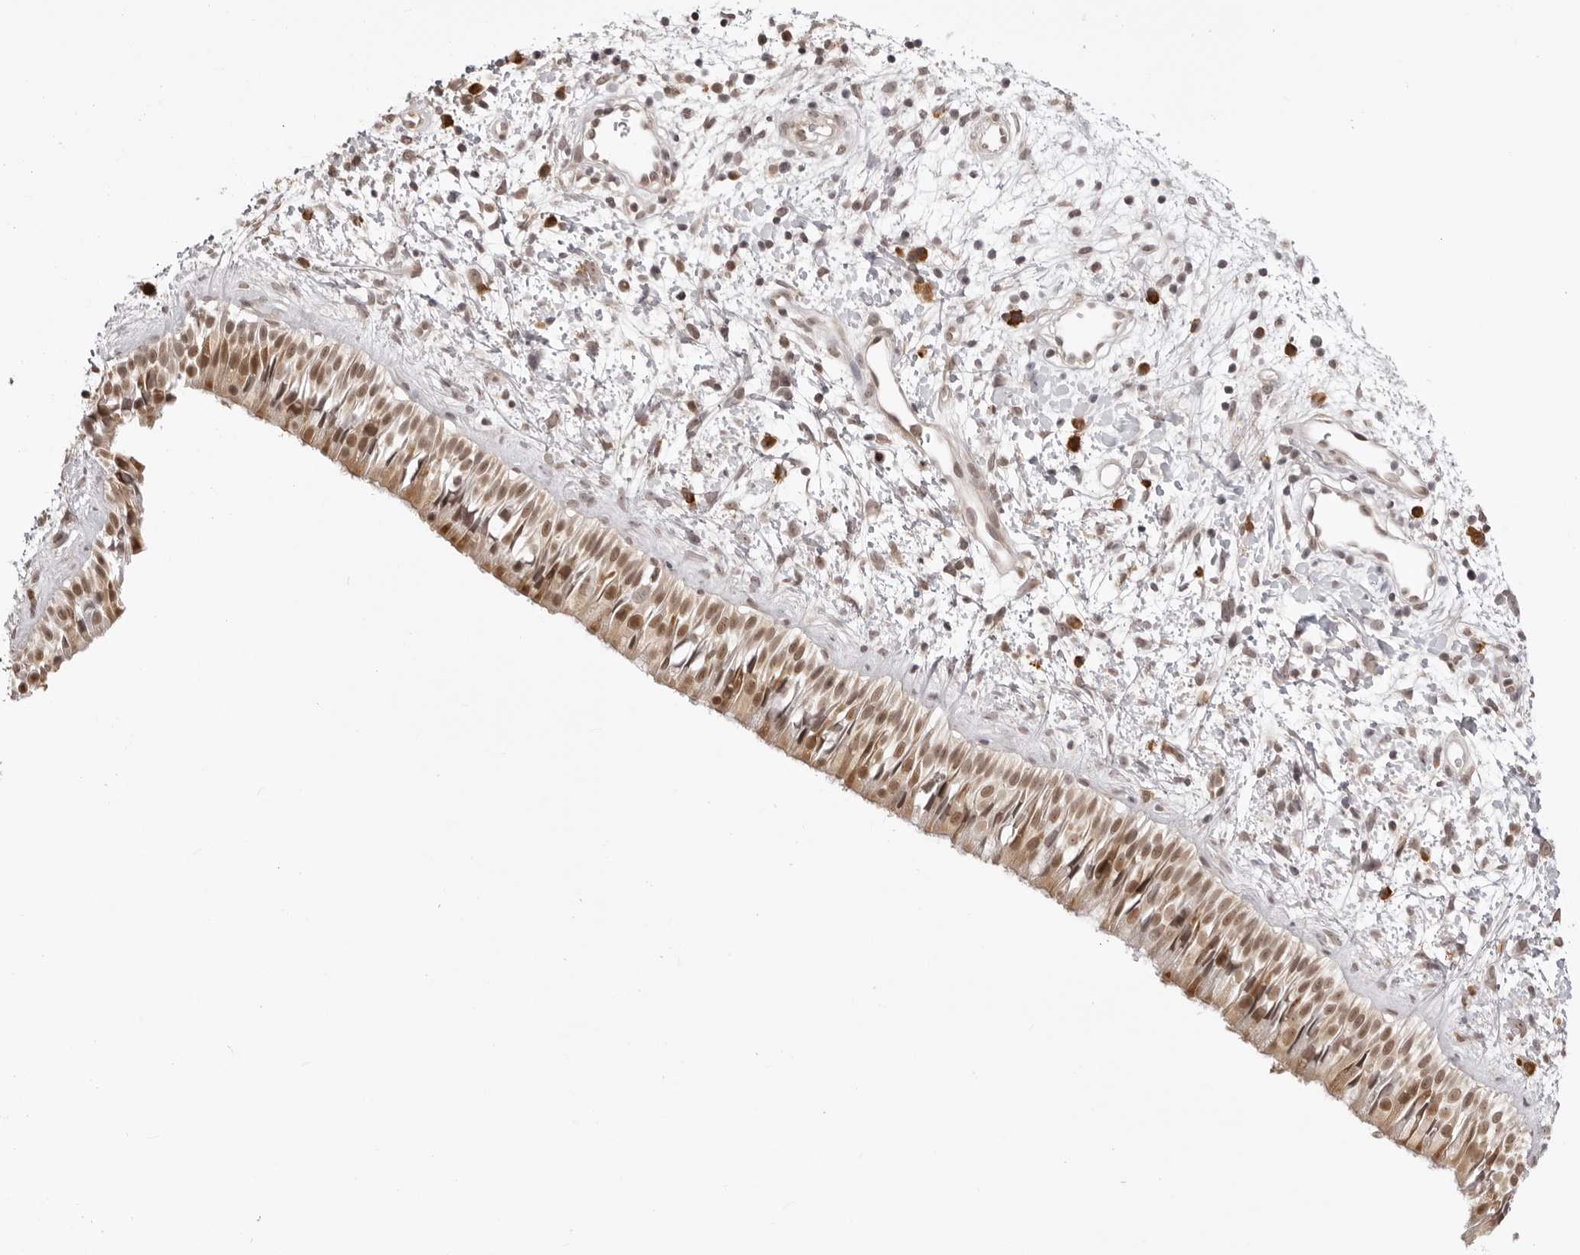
{"staining": {"intensity": "moderate", "quantity": ">75%", "location": "cytoplasmic/membranous,nuclear"}, "tissue": "nasopharynx", "cell_type": "Respiratory epithelial cells", "image_type": "normal", "snomed": [{"axis": "morphology", "description": "Normal tissue, NOS"}, {"axis": "topography", "description": "Nasopharynx"}], "caption": "High-power microscopy captured an immunohistochemistry image of benign nasopharynx, revealing moderate cytoplasmic/membranous,nuclear expression in approximately >75% of respiratory epithelial cells.", "gene": "ZC3H11A", "patient": {"sex": "male", "age": 22}}